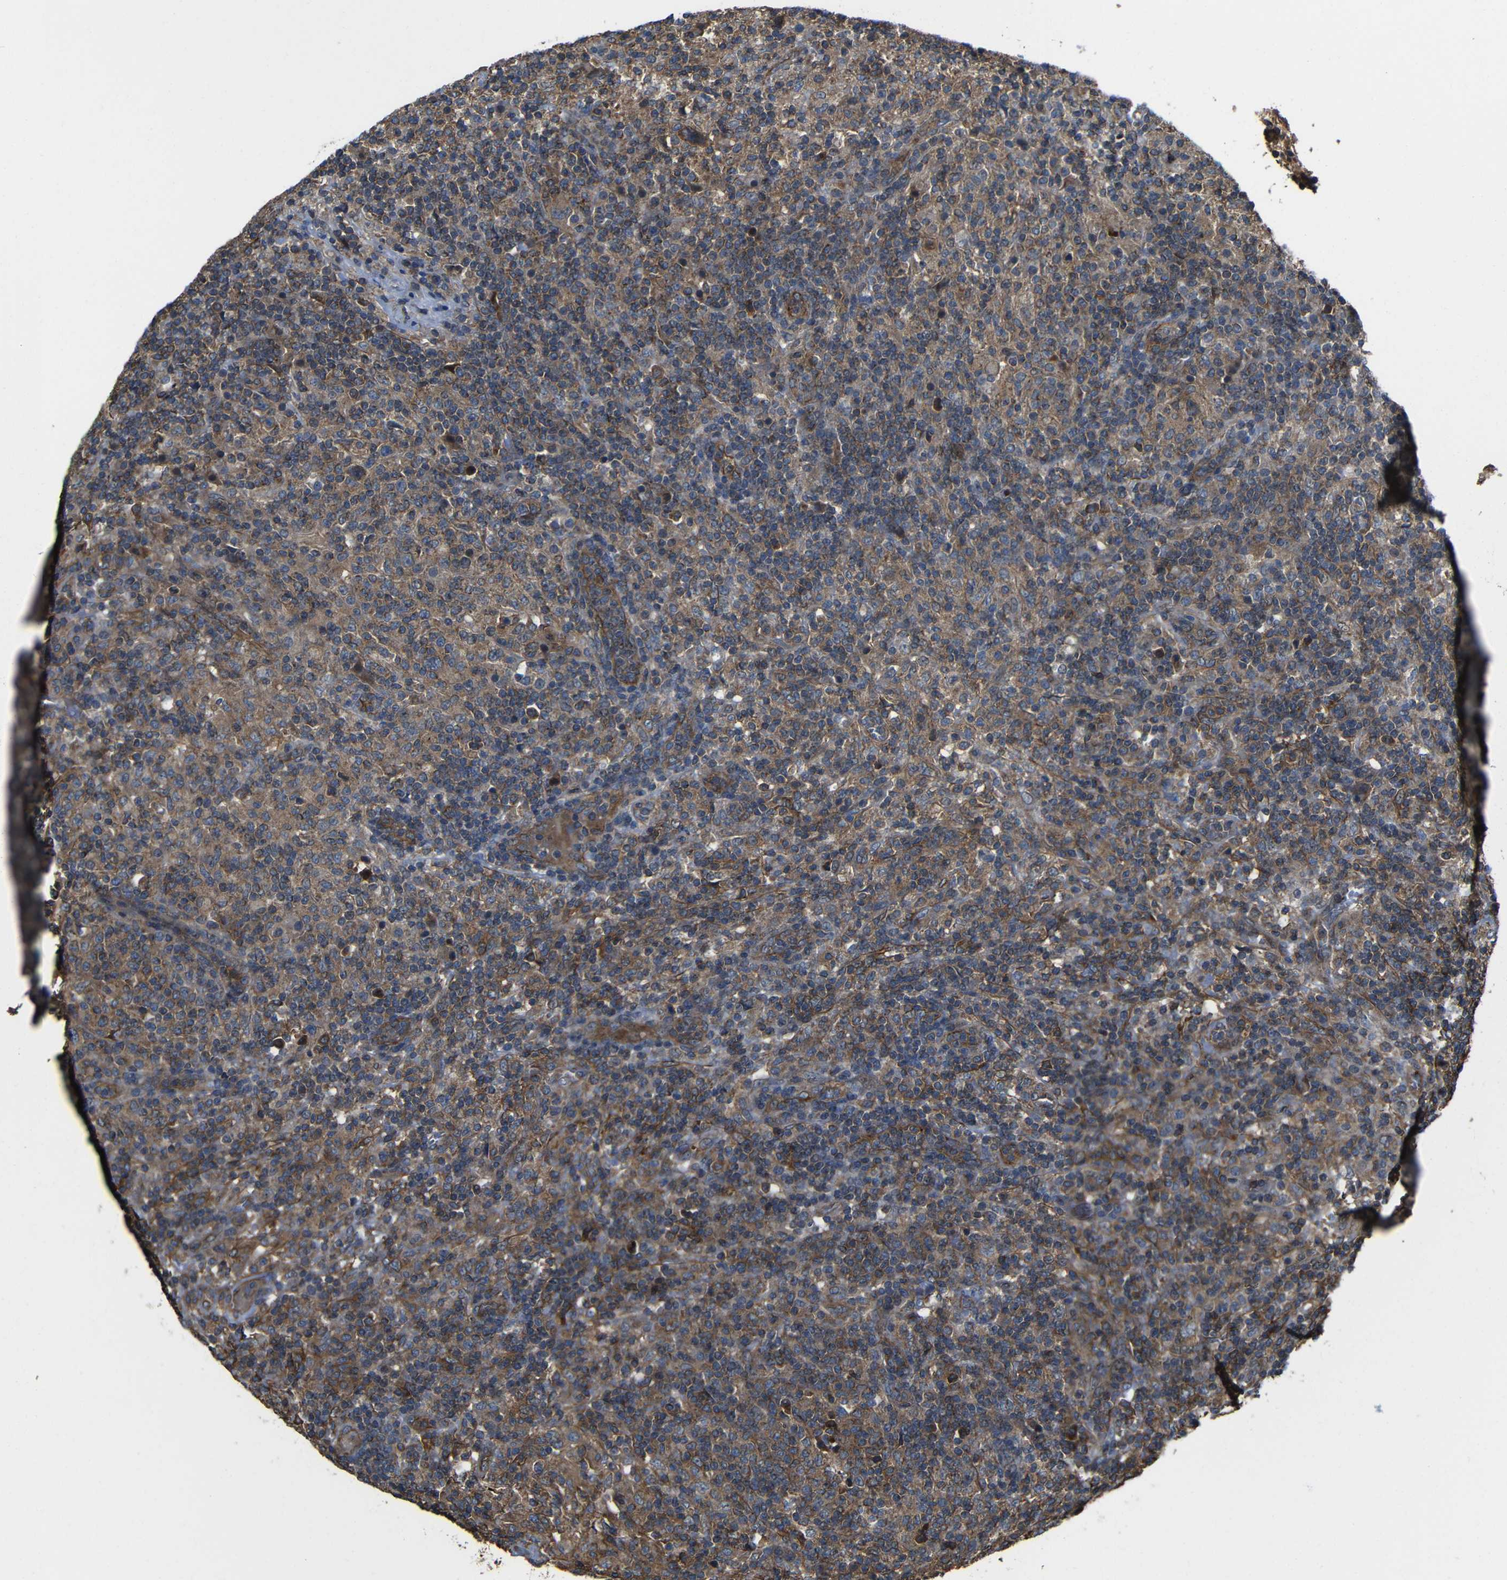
{"staining": {"intensity": "weak", "quantity": "<25%", "location": "cytoplasmic/membranous"}, "tissue": "lymphoma", "cell_type": "Tumor cells", "image_type": "cancer", "snomed": [{"axis": "morphology", "description": "Hodgkin's disease, NOS"}, {"axis": "topography", "description": "Lymph node"}], "caption": "Tumor cells are negative for protein expression in human lymphoma. (Immunohistochemistry, brightfield microscopy, high magnification).", "gene": "PTCH1", "patient": {"sex": "male", "age": 70}}